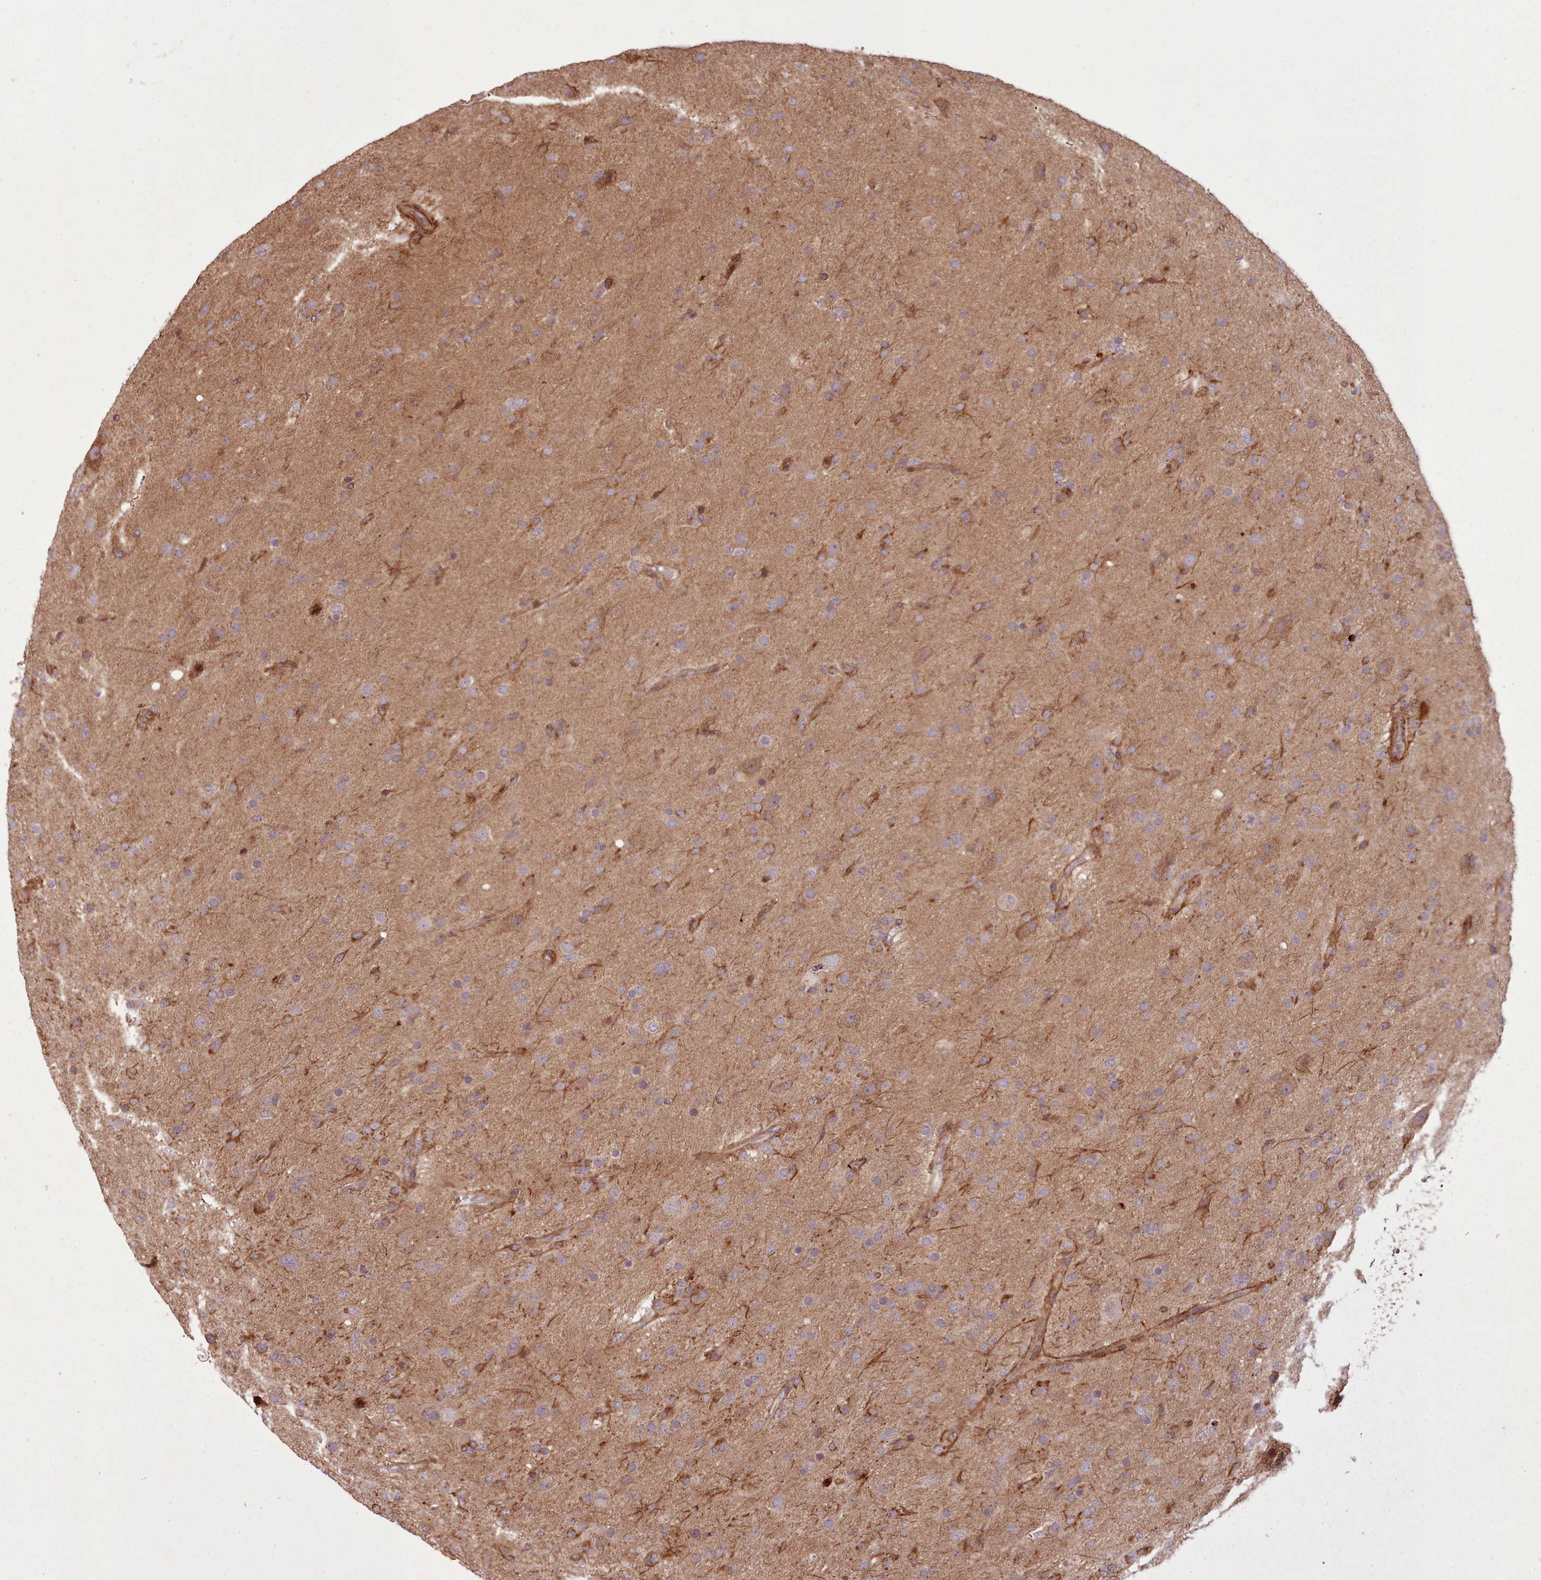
{"staining": {"intensity": "moderate", "quantity": "25%-75%", "location": "cytoplasmic/membranous"}, "tissue": "glioma", "cell_type": "Tumor cells", "image_type": "cancer", "snomed": [{"axis": "morphology", "description": "Glioma, malignant, Low grade"}, {"axis": "topography", "description": "Brain"}], "caption": "IHC of malignant low-grade glioma reveals medium levels of moderate cytoplasmic/membranous positivity in about 25%-75% of tumor cells.", "gene": "NLRP7", "patient": {"sex": "male", "age": 65}}